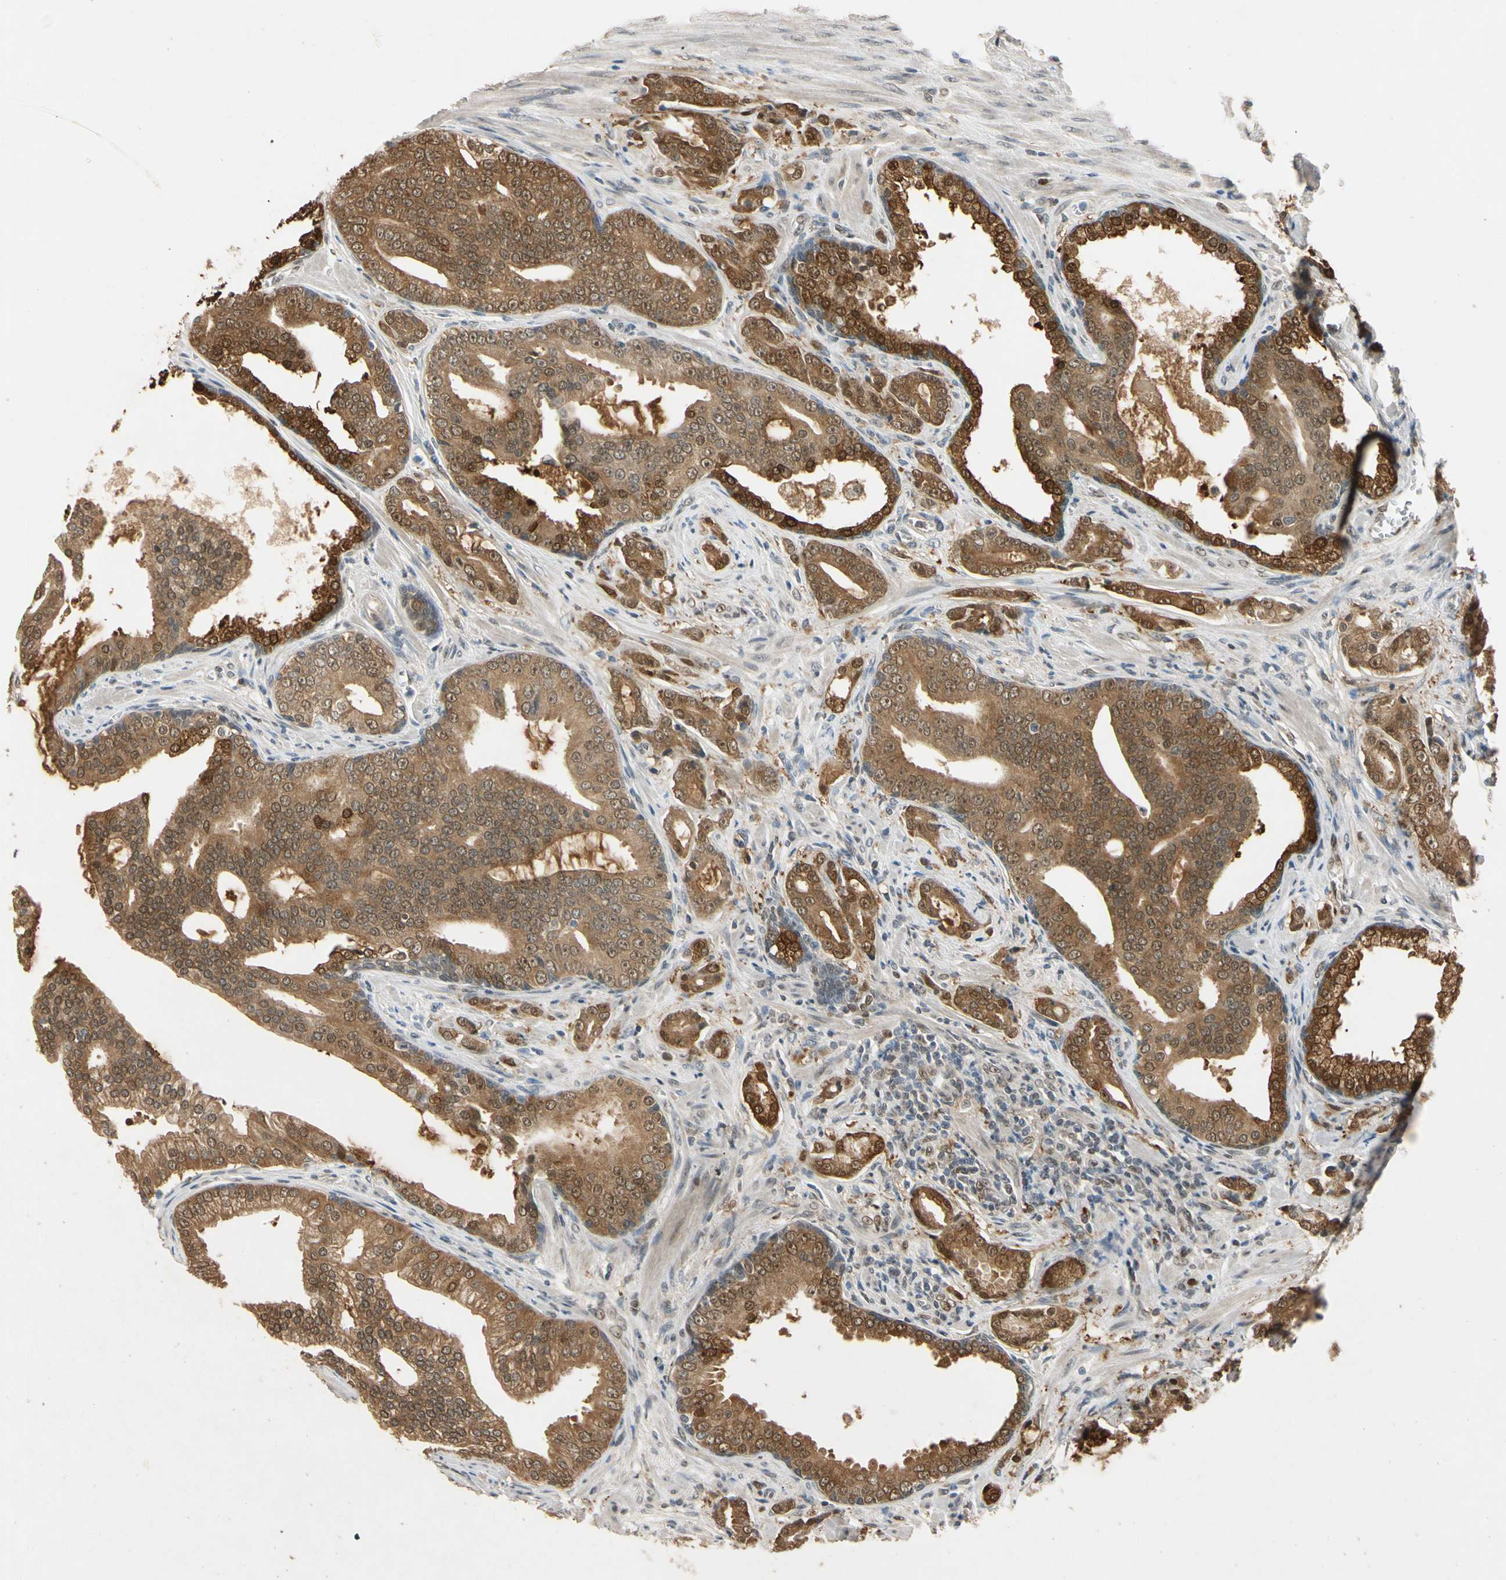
{"staining": {"intensity": "strong", "quantity": ">75%", "location": "cytoplasmic/membranous,nuclear"}, "tissue": "prostate cancer", "cell_type": "Tumor cells", "image_type": "cancer", "snomed": [{"axis": "morphology", "description": "Adenocarcinoma, Low grade"}, {"axis": "topography", "description": "Prostate"}], "caption": "Immunohistochemical staining of prostate cancer displays high levels of strong cytoplasmic/membranous and nuclear protein positivity in approximately >75% of tumor cells.", "gene": "RIOX2", "patient": {"sex": "male", "age": 58}}